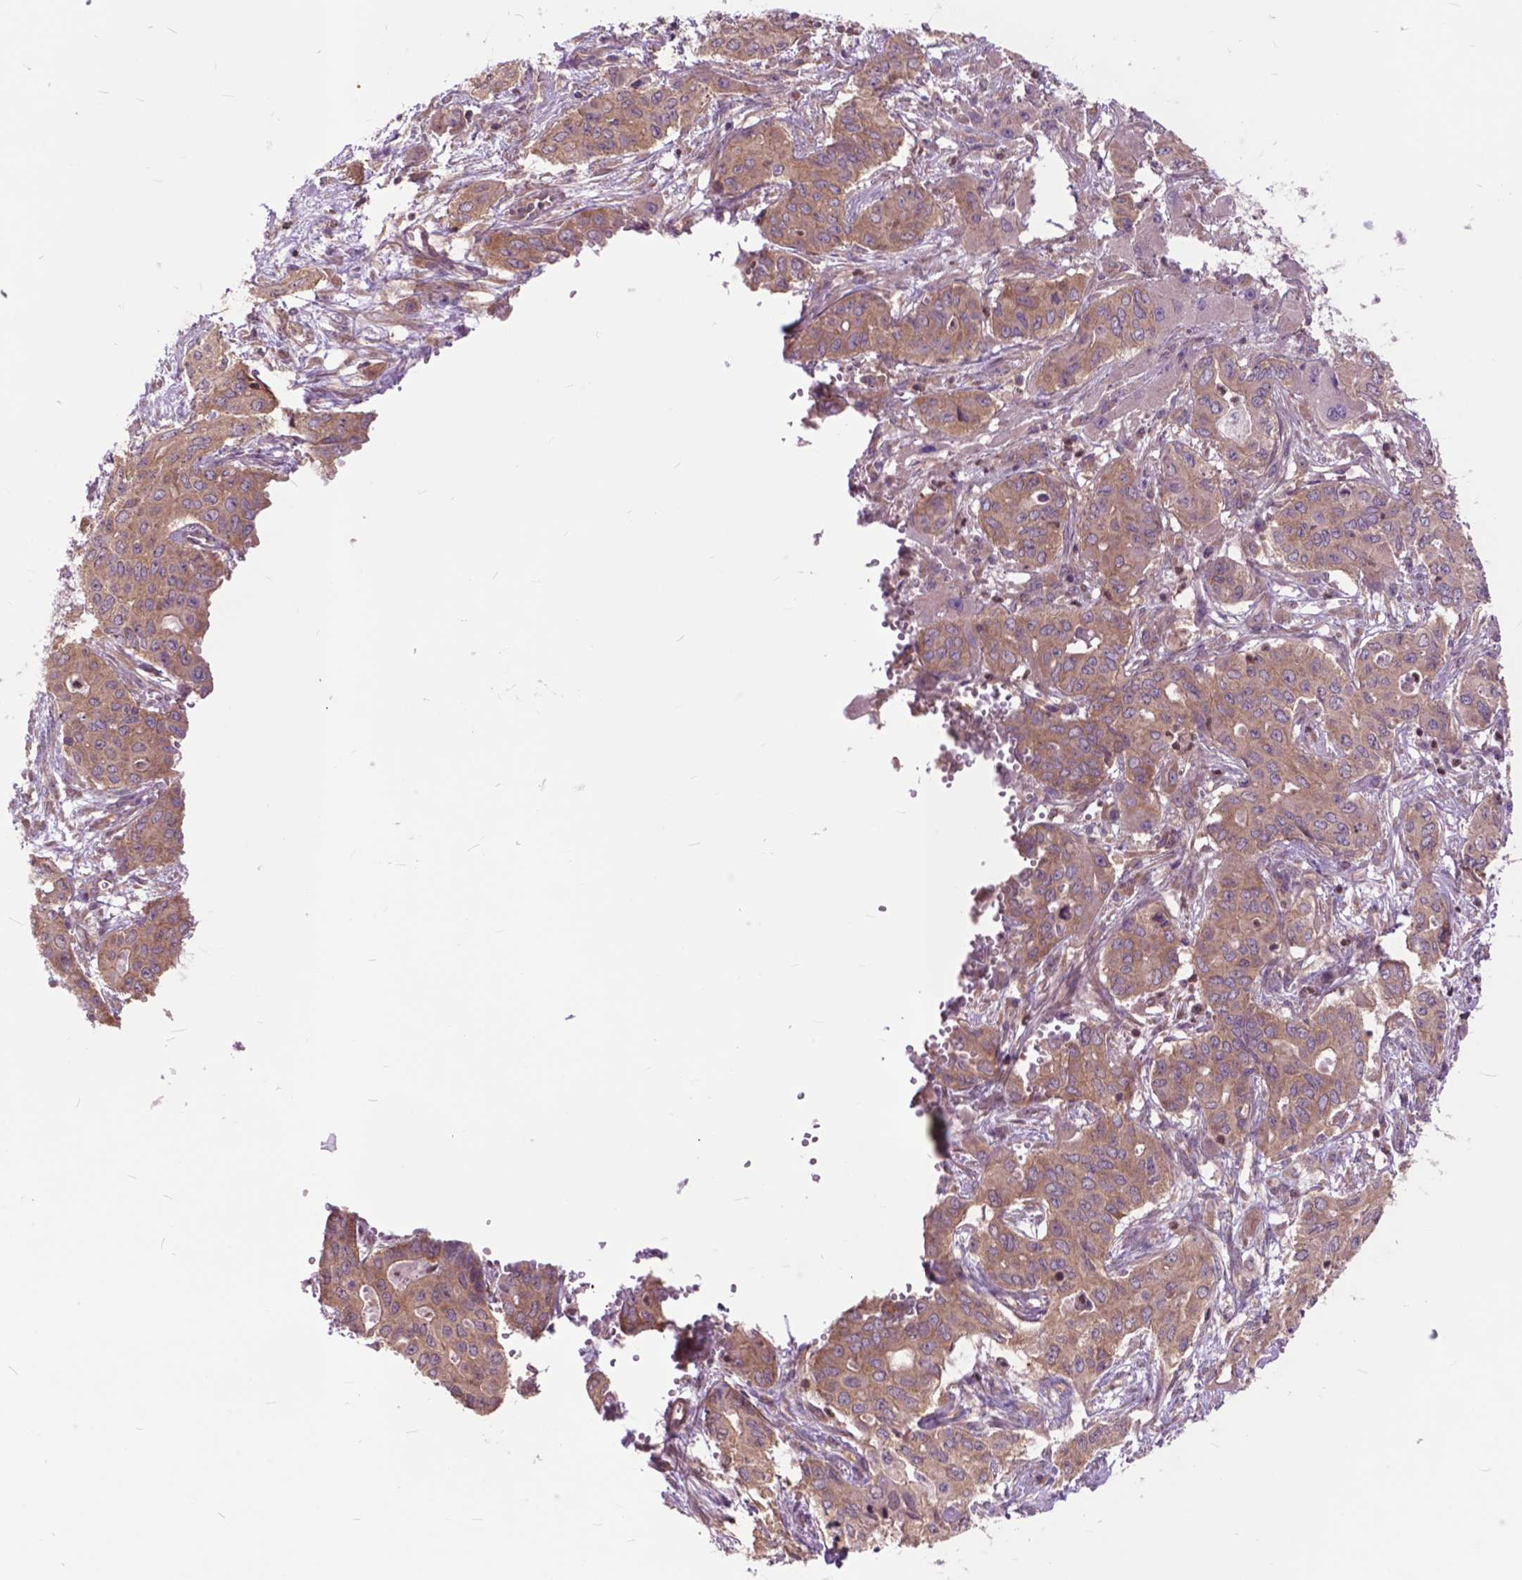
{"staining": {"intensity": "moderate", "quantity": ">75%", "location": "cytoplasmic/membranous"}, "tissue": "liver cancer", "cell_type": "Tumor cells", "image_type": "cancer", "snomed": [{"axis": "morphology", "description": "Cholangiocarcinoma"}, {"axis": "topography", "description": "Liver"}], "caption": "There is medium levels of moderate cytoplasmic/membranous positivity in tumor cells of cholangiocarcinoma (liver), as demonstrated by immunohistochemical staining (brown color).", "gene": "ARAF", "patient": {"sex": "female", "age": 65}}